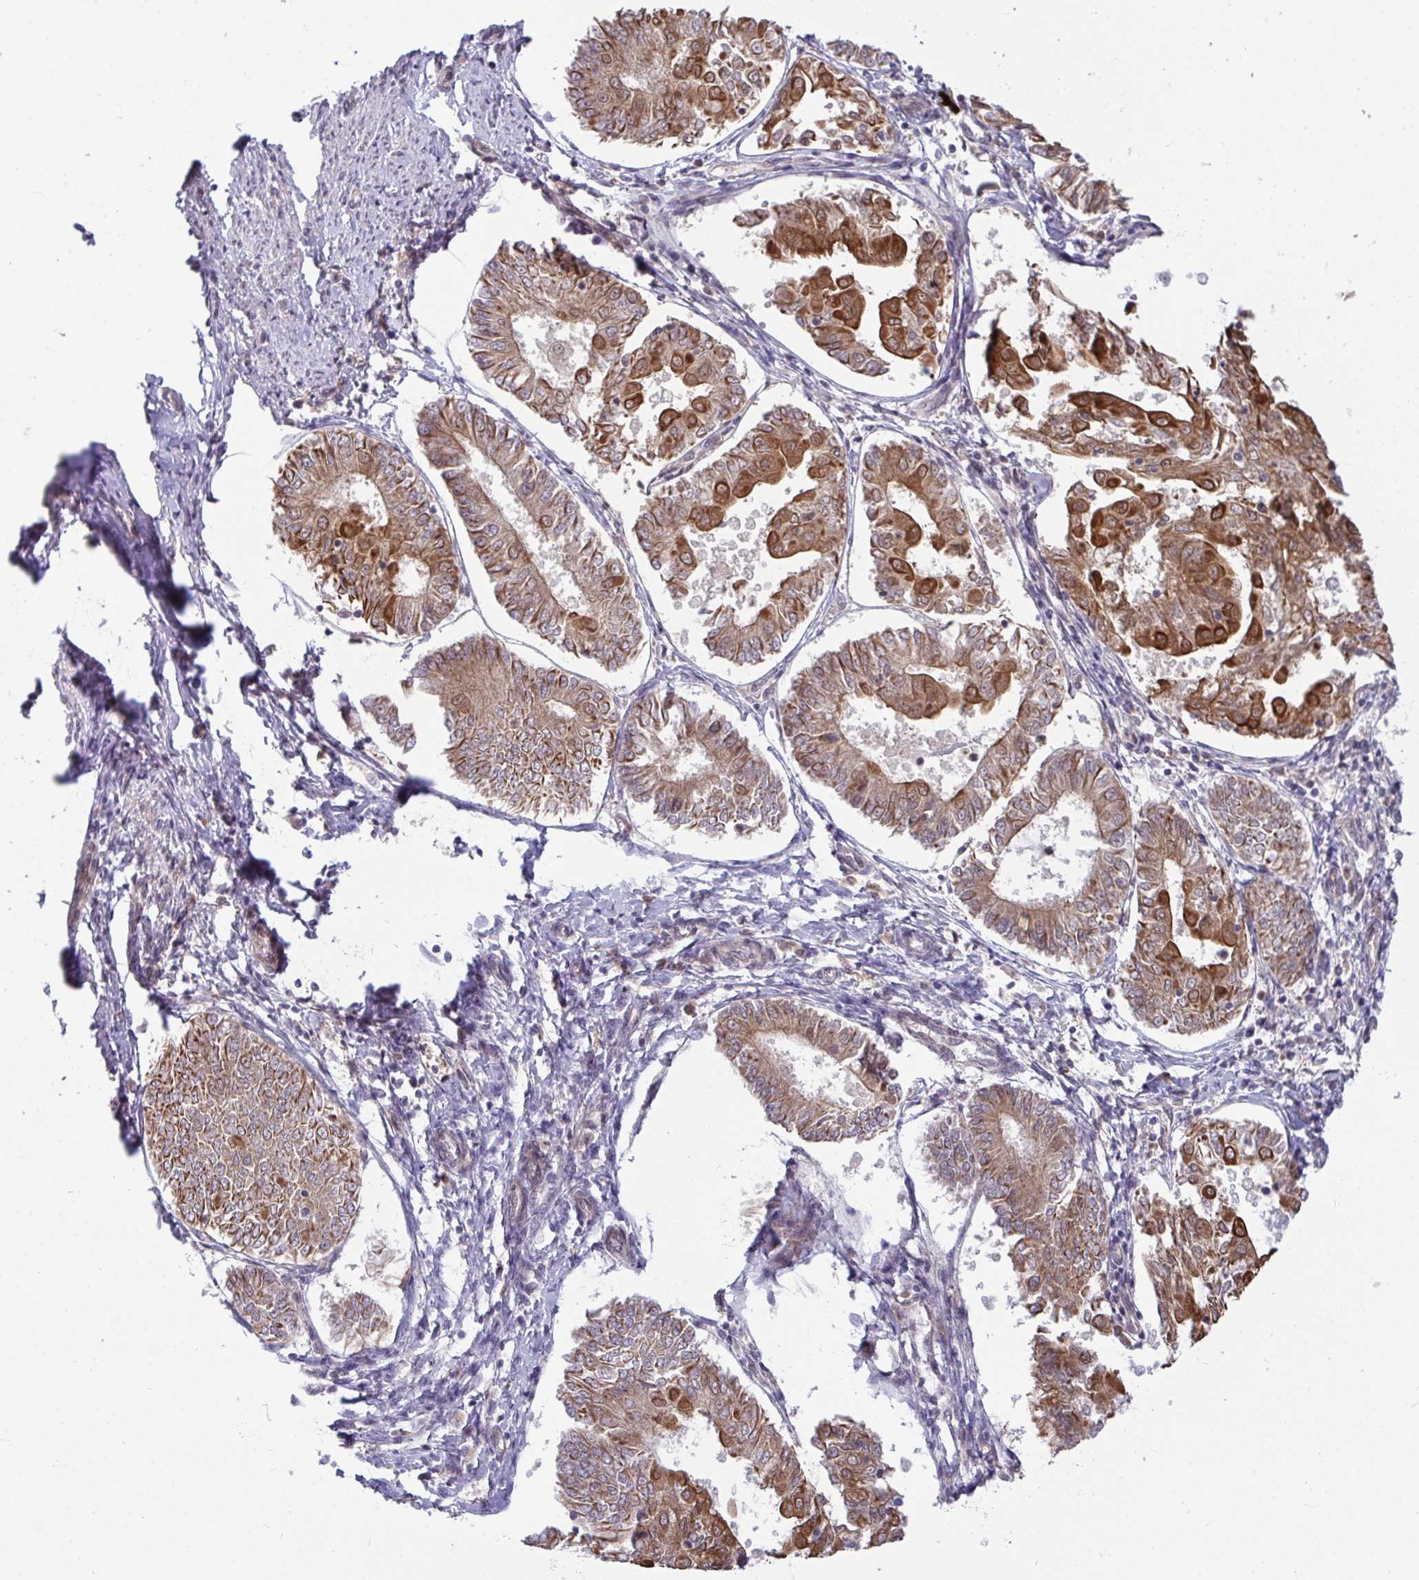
{"staining": {"intensity": "strong", "quantity": ">75%", "location": "cytoplasmic/membranous"}, "tissue": "endometrial cancer", "cell_type": "Tumor cells", "image_type": "cancer", "snomed": [{"axis": "morphology", "description": "Adenocarcinoma, NOS"}, {"axis": "topography", "description": "Endometrium"}], "caption": "Approximately >75% of tumor cells in human endometrial cancer display strong cytoplasmic/membranous protein expression as visualized by brown immunohistochemical staining.", "gene": "TRIM44", "patient": {"sex": "female", "age": 68}}